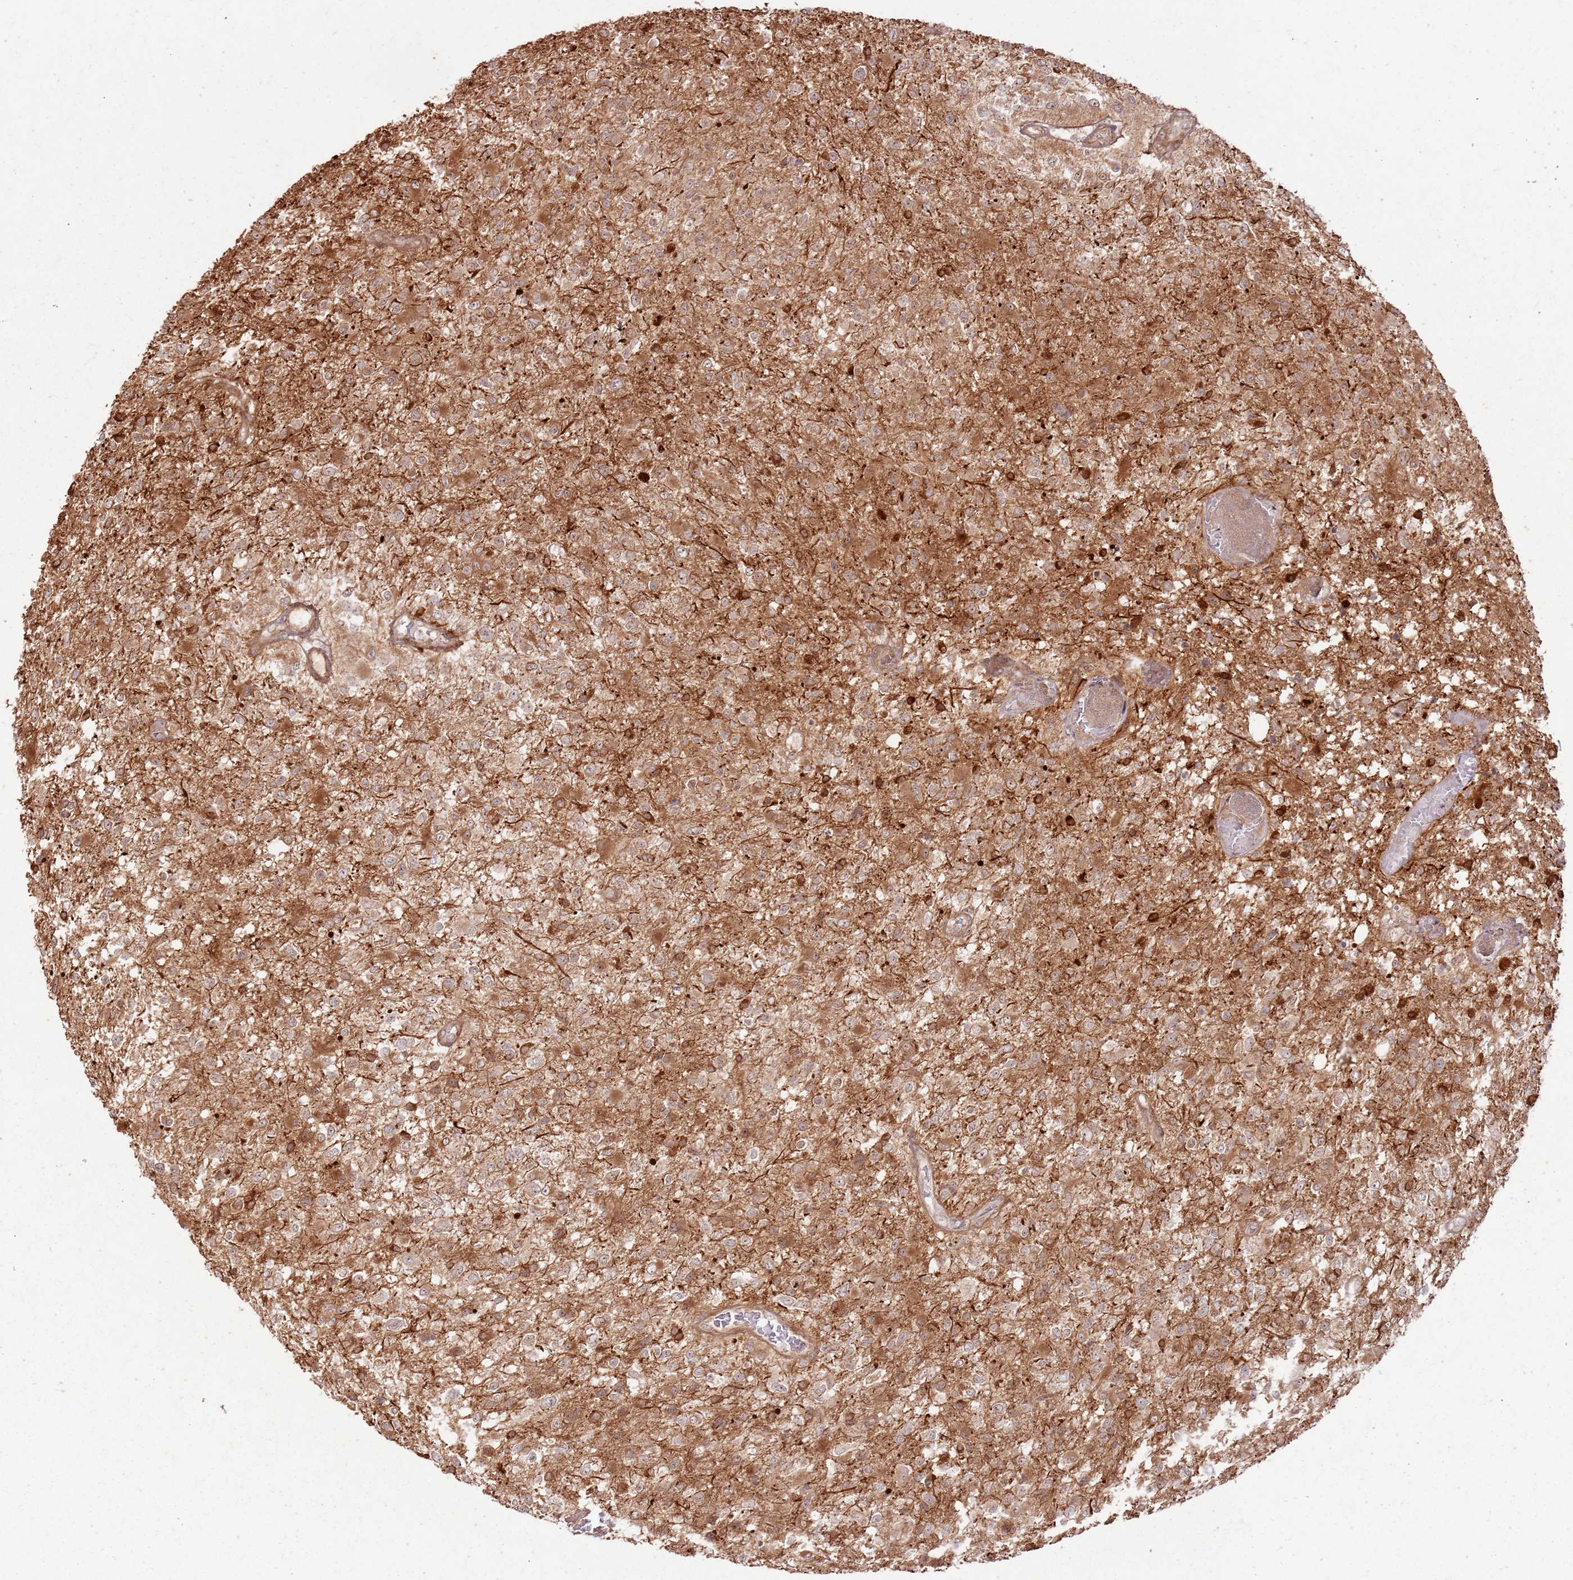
{"staining": {"intensity": "moderate", "quantity": "25%-75%", "location": "cytoplasmic/membranous,nuclear"}, "tissue": "glioma", "cell_type": "Tumor cells", "image_type": "cancer", "snomed": [{"axis": "morphology", "description": "Glioma, malignant, High grade"}, {"axis": "topography", "description": "Brain"}], "caption": "A brown stain labels moderate cytoplasmic/membranous and nuclear expression of a protein in human malignant glioma (high-grade) tumor cells. The staining was performed using DAB to visualize the protein expression in brown, while the nuclei were stained in blue with hematoxylin (Magnification: 20x).", "gene": "ZNF623", "patient": {"sex": "female", "age": 74}}